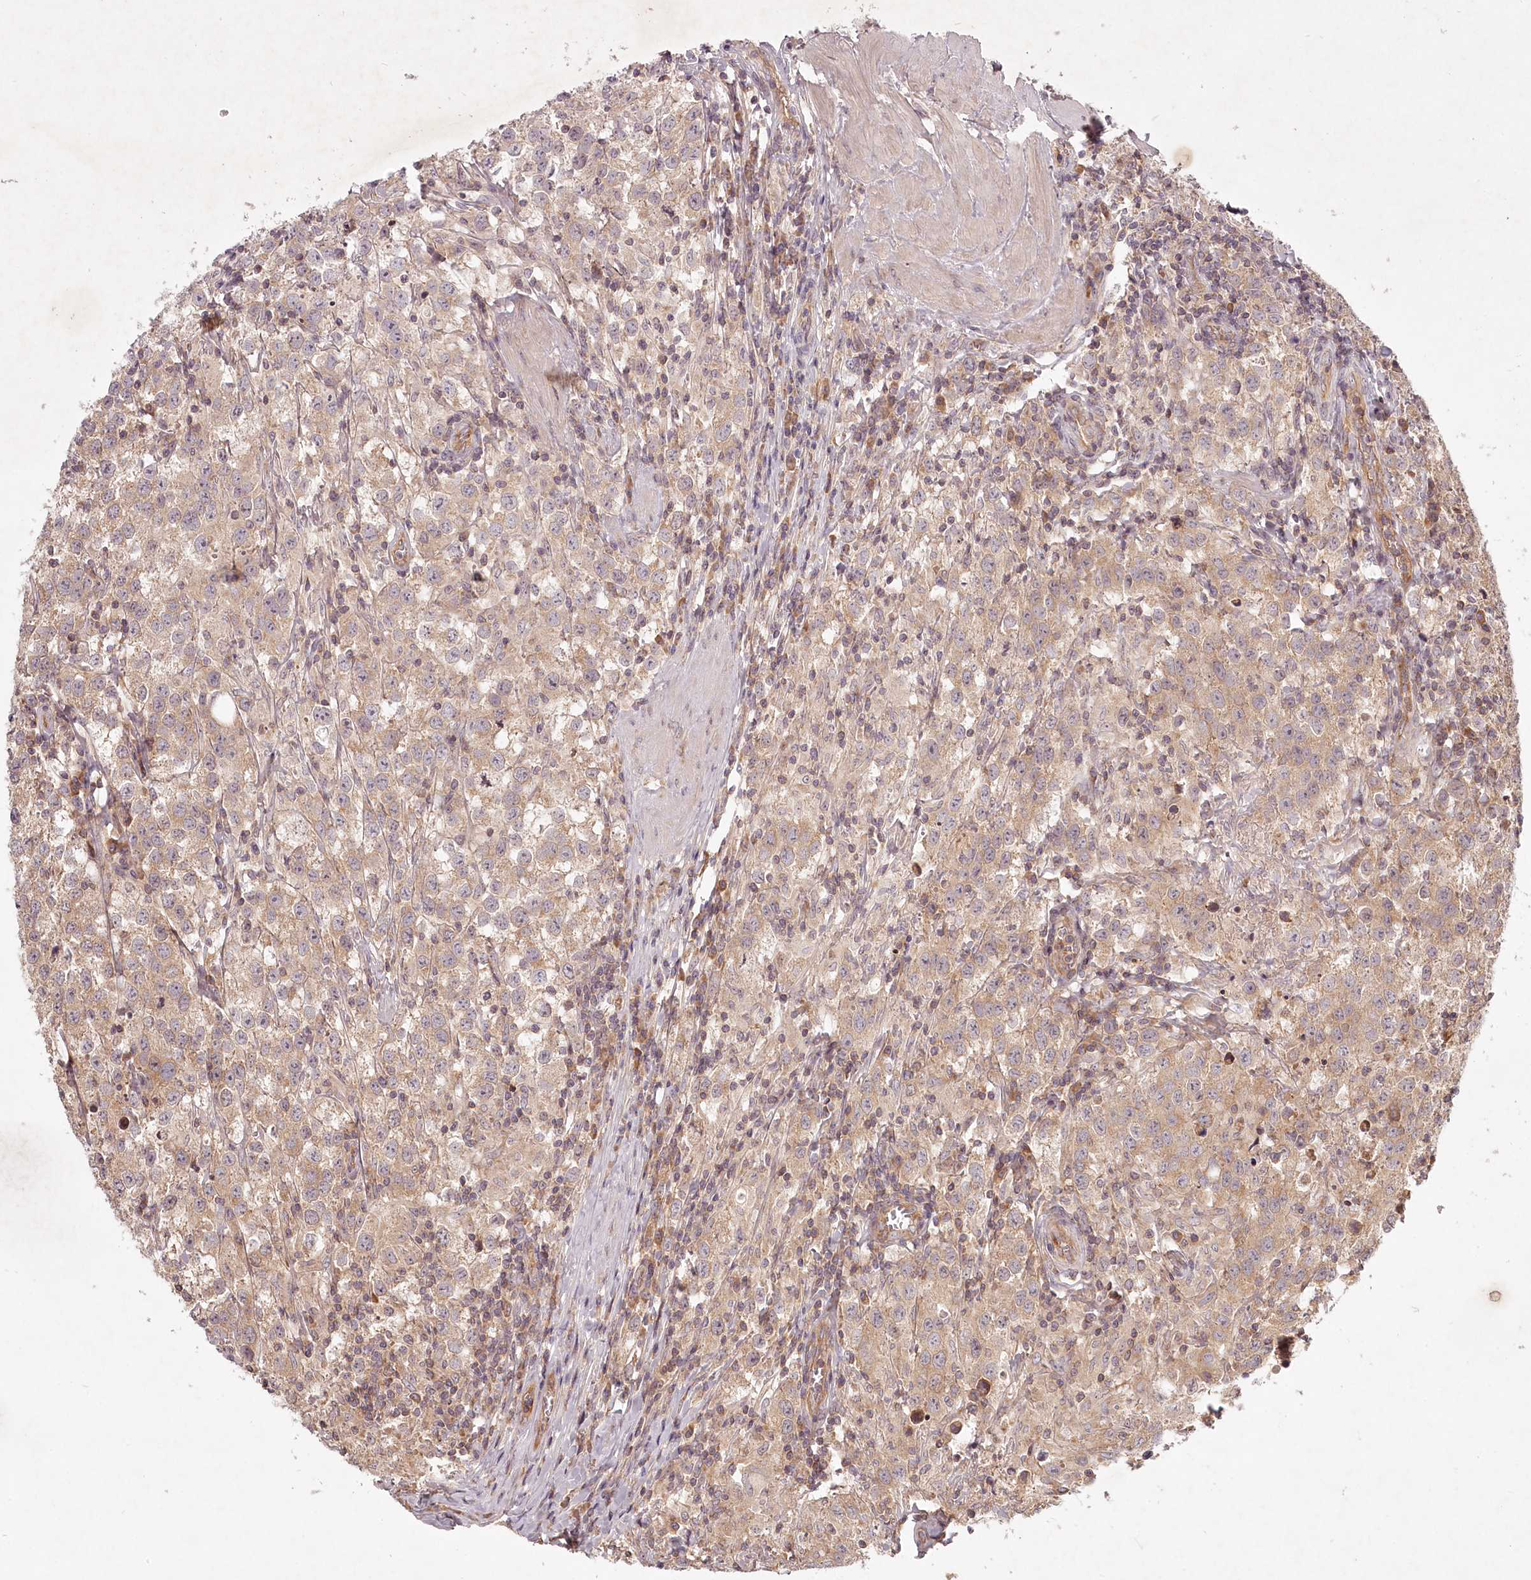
{"staining": {"intensity": "weak", "quantity": ">75%", "location": "cytoplasmic/membranous"}, "tissue": "testis cancer", "cell_type": "Tumor cells", "image_type": "cancer", "snomed": [{"axis": "morphology", "description": "Seminoma, NOS"}, {"axis": "morphology", "description": "Carcinoma, Embryonal, NOS"}, {"axis": "topography", "description": "Testis"}], "caption": "Human testis embryonal carcinoma stained with a protein marker exhibits weak staining in tumor cells.", "gene": "TMIE", "patient": {"sex": "male", "age": 43}}